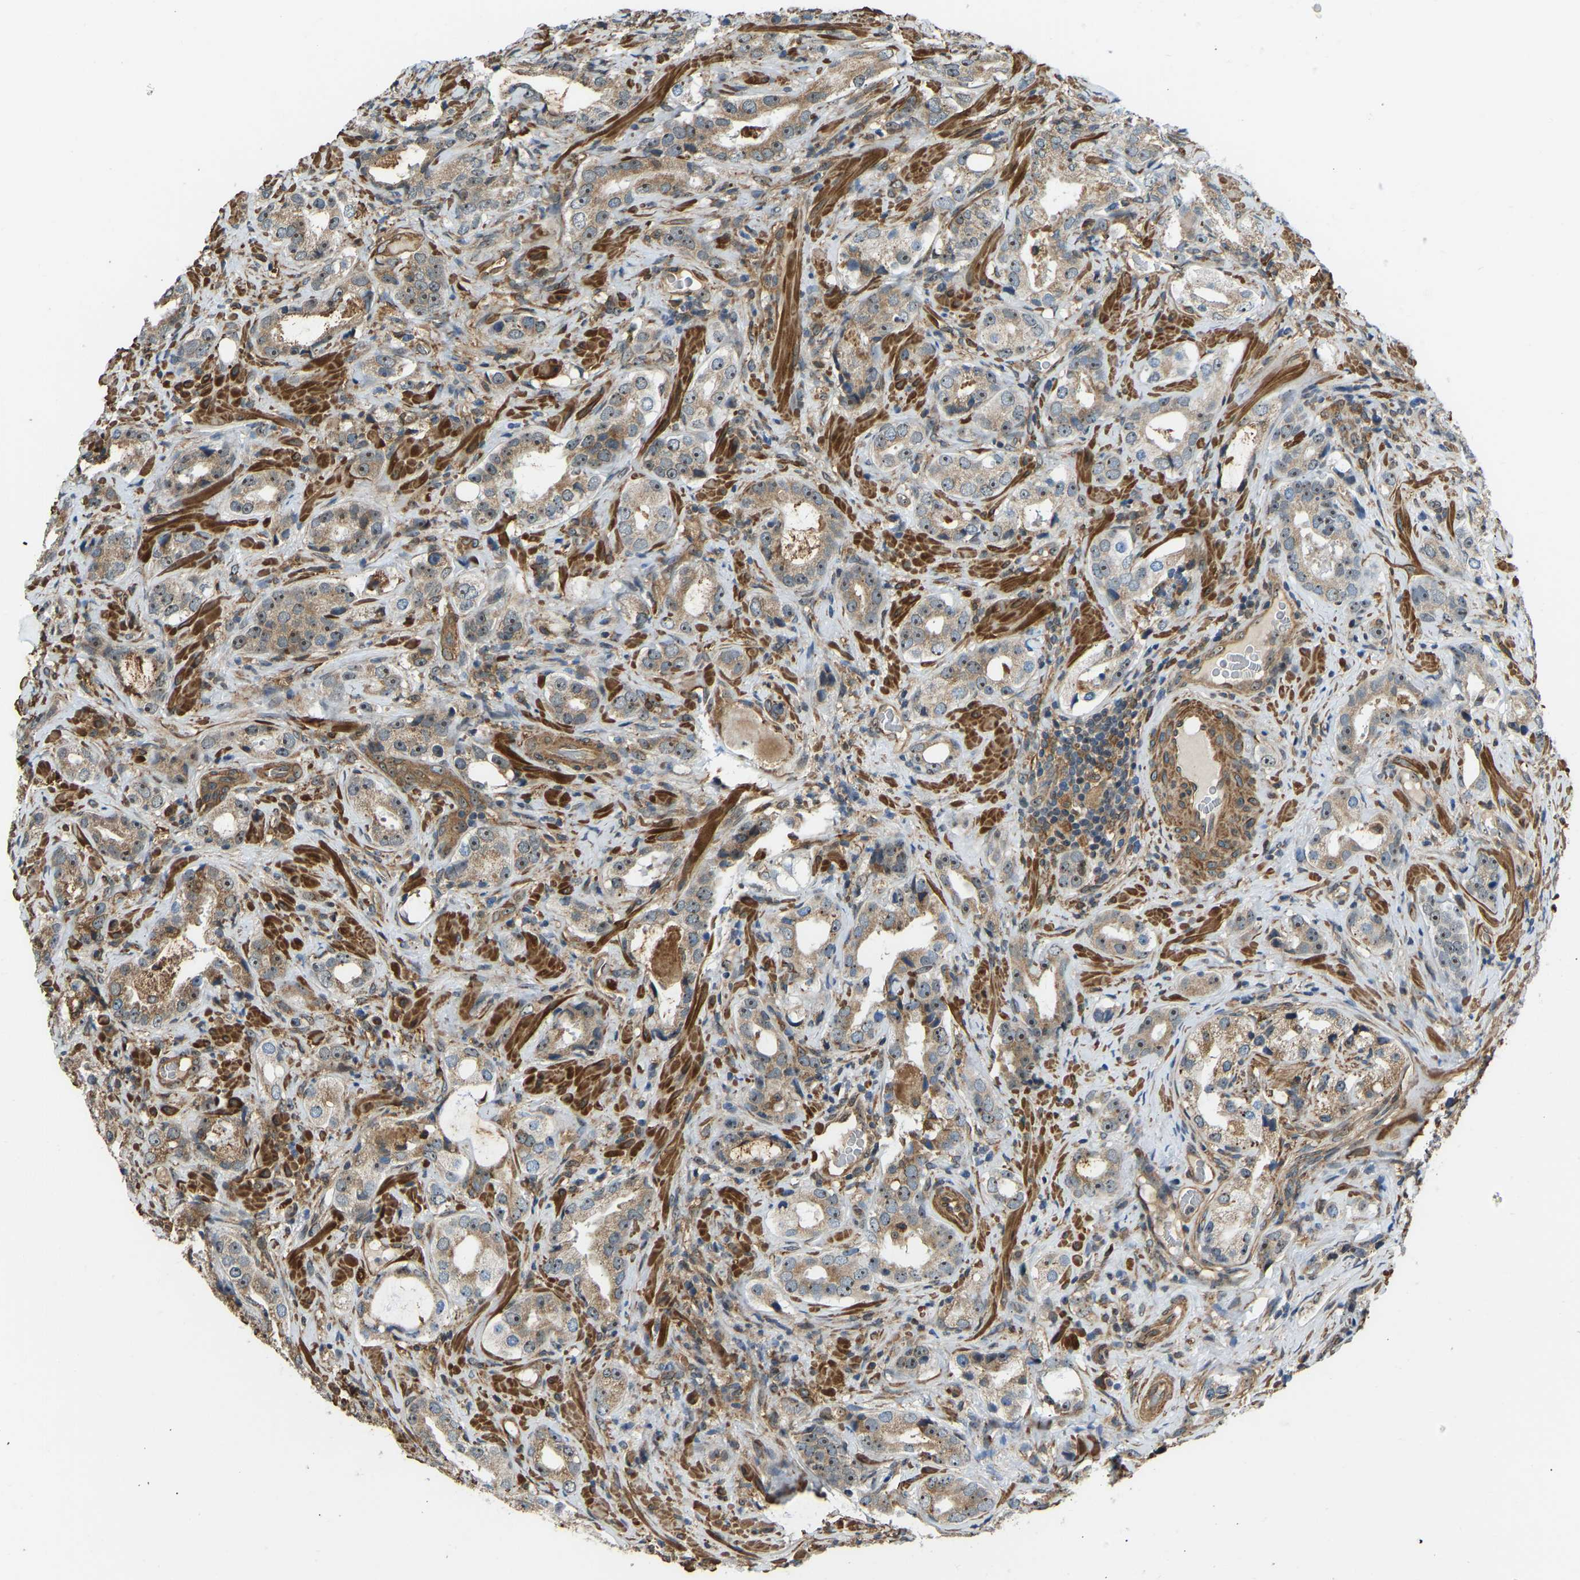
{"staining": {"intensity": "moderate", "quantity": "25%-75%", "location": "cytoplasmic/membranous,nuclear"}, "tissue": "prostate cancer", "cell_type": "Tumor cells", "image_type": "cancer", "snomed": [{"axis": "morphology", "description": "Adenocarcinoma, High grade"}, {"axis": "topography", "description": "Prostate"}], "caption": "Immunohistochemistry photomicrograph of adenocarcinoma (high-grade) (prostate) stained for a protein (brown), which shows medium levels of moderate cytoplasmic/membranous and nuclear staining in about 25%-75% of tumor cells.", "gene": "OS9", "patient": {"sex": "male", "age": 63}}